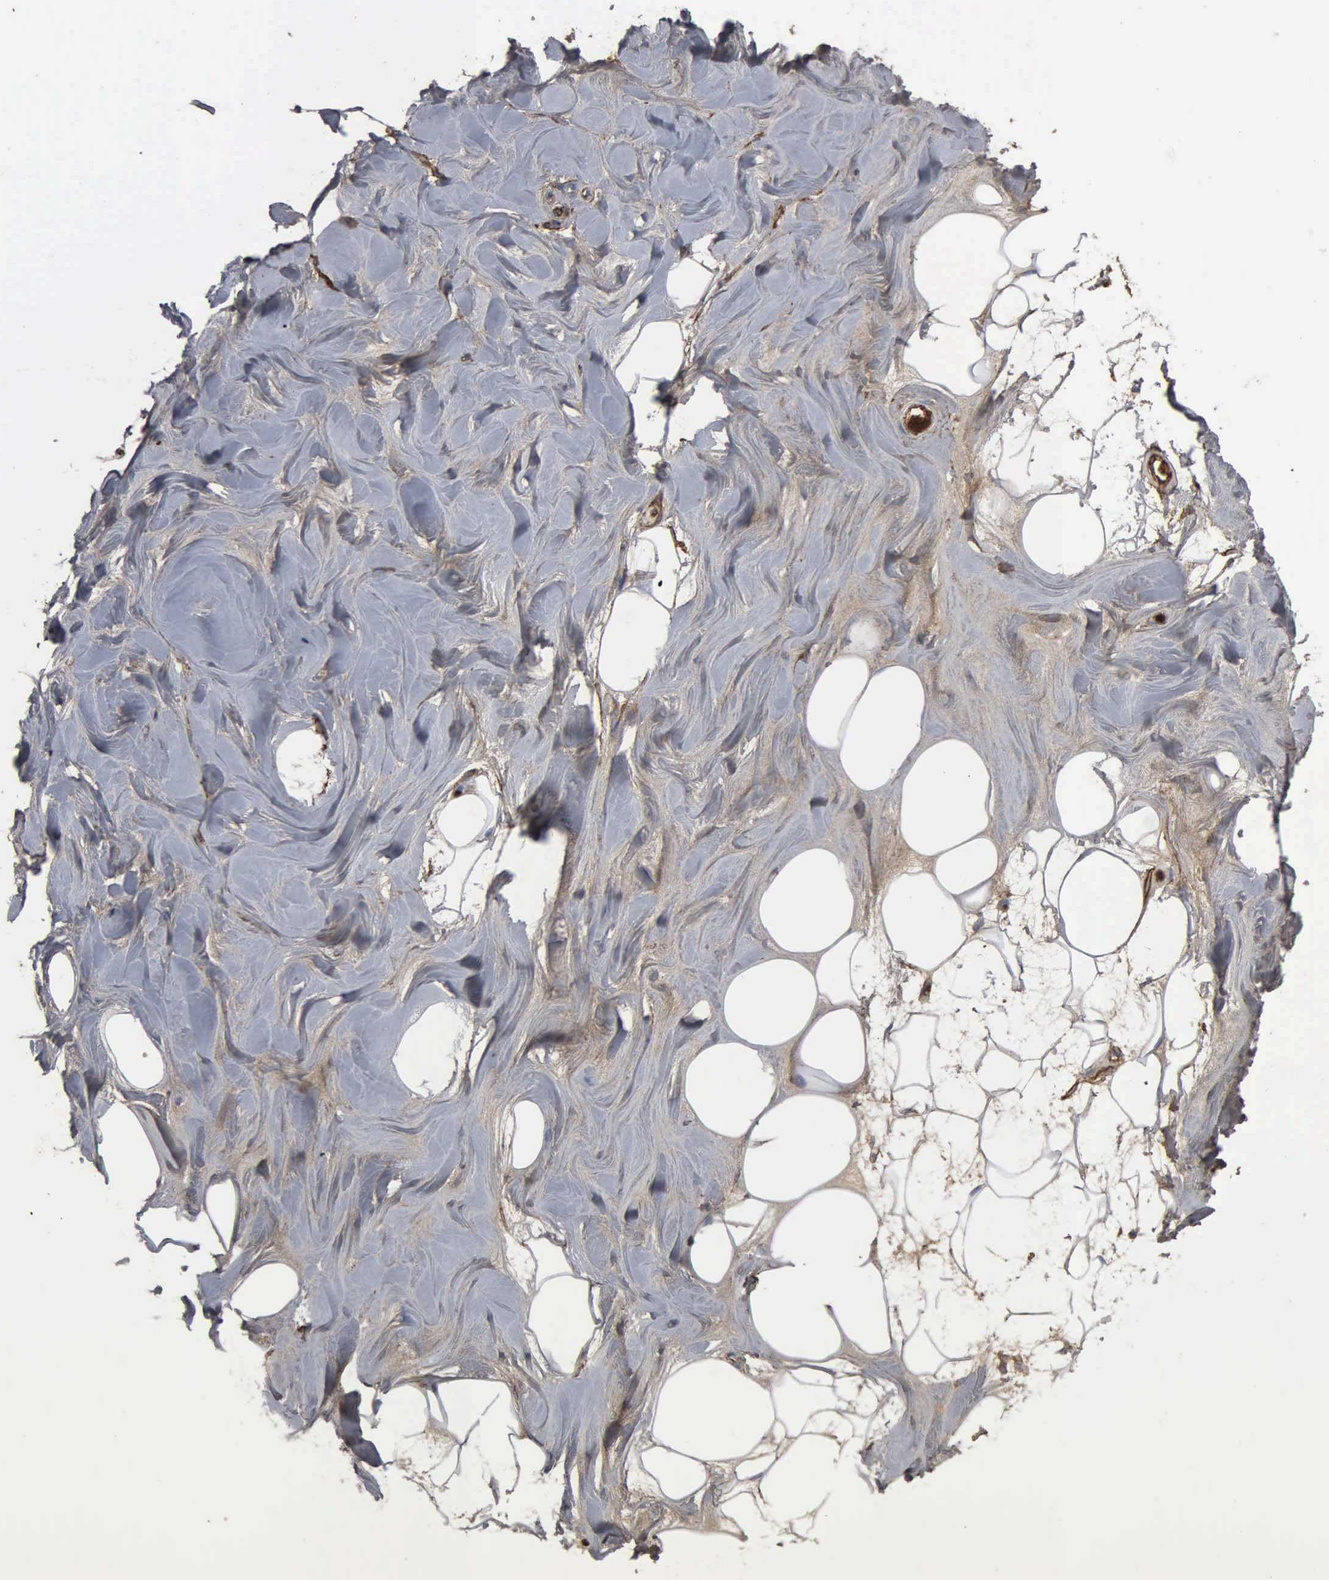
{"staining": {"intensity": "moderate", "quantity": ">75%", "location": "cytoplasmic/membranous"}, "tissue": "adipose tissue", "cell_type": "Adipocytes", "image_type": "normal", "snomed": [{"axis": "morphology", "description": "Normal tissue, NOS"}, {"axis": "topography", "description": "Breast"}], "caption": "Normal adipose tissue demonstrates moderate cytoplasmic/membranous positivity in approximately >75% of adipocytes, visualized by immunohistochemistry.", "gene": "FN1", "patient": {"sex": "female", "age": 44}}